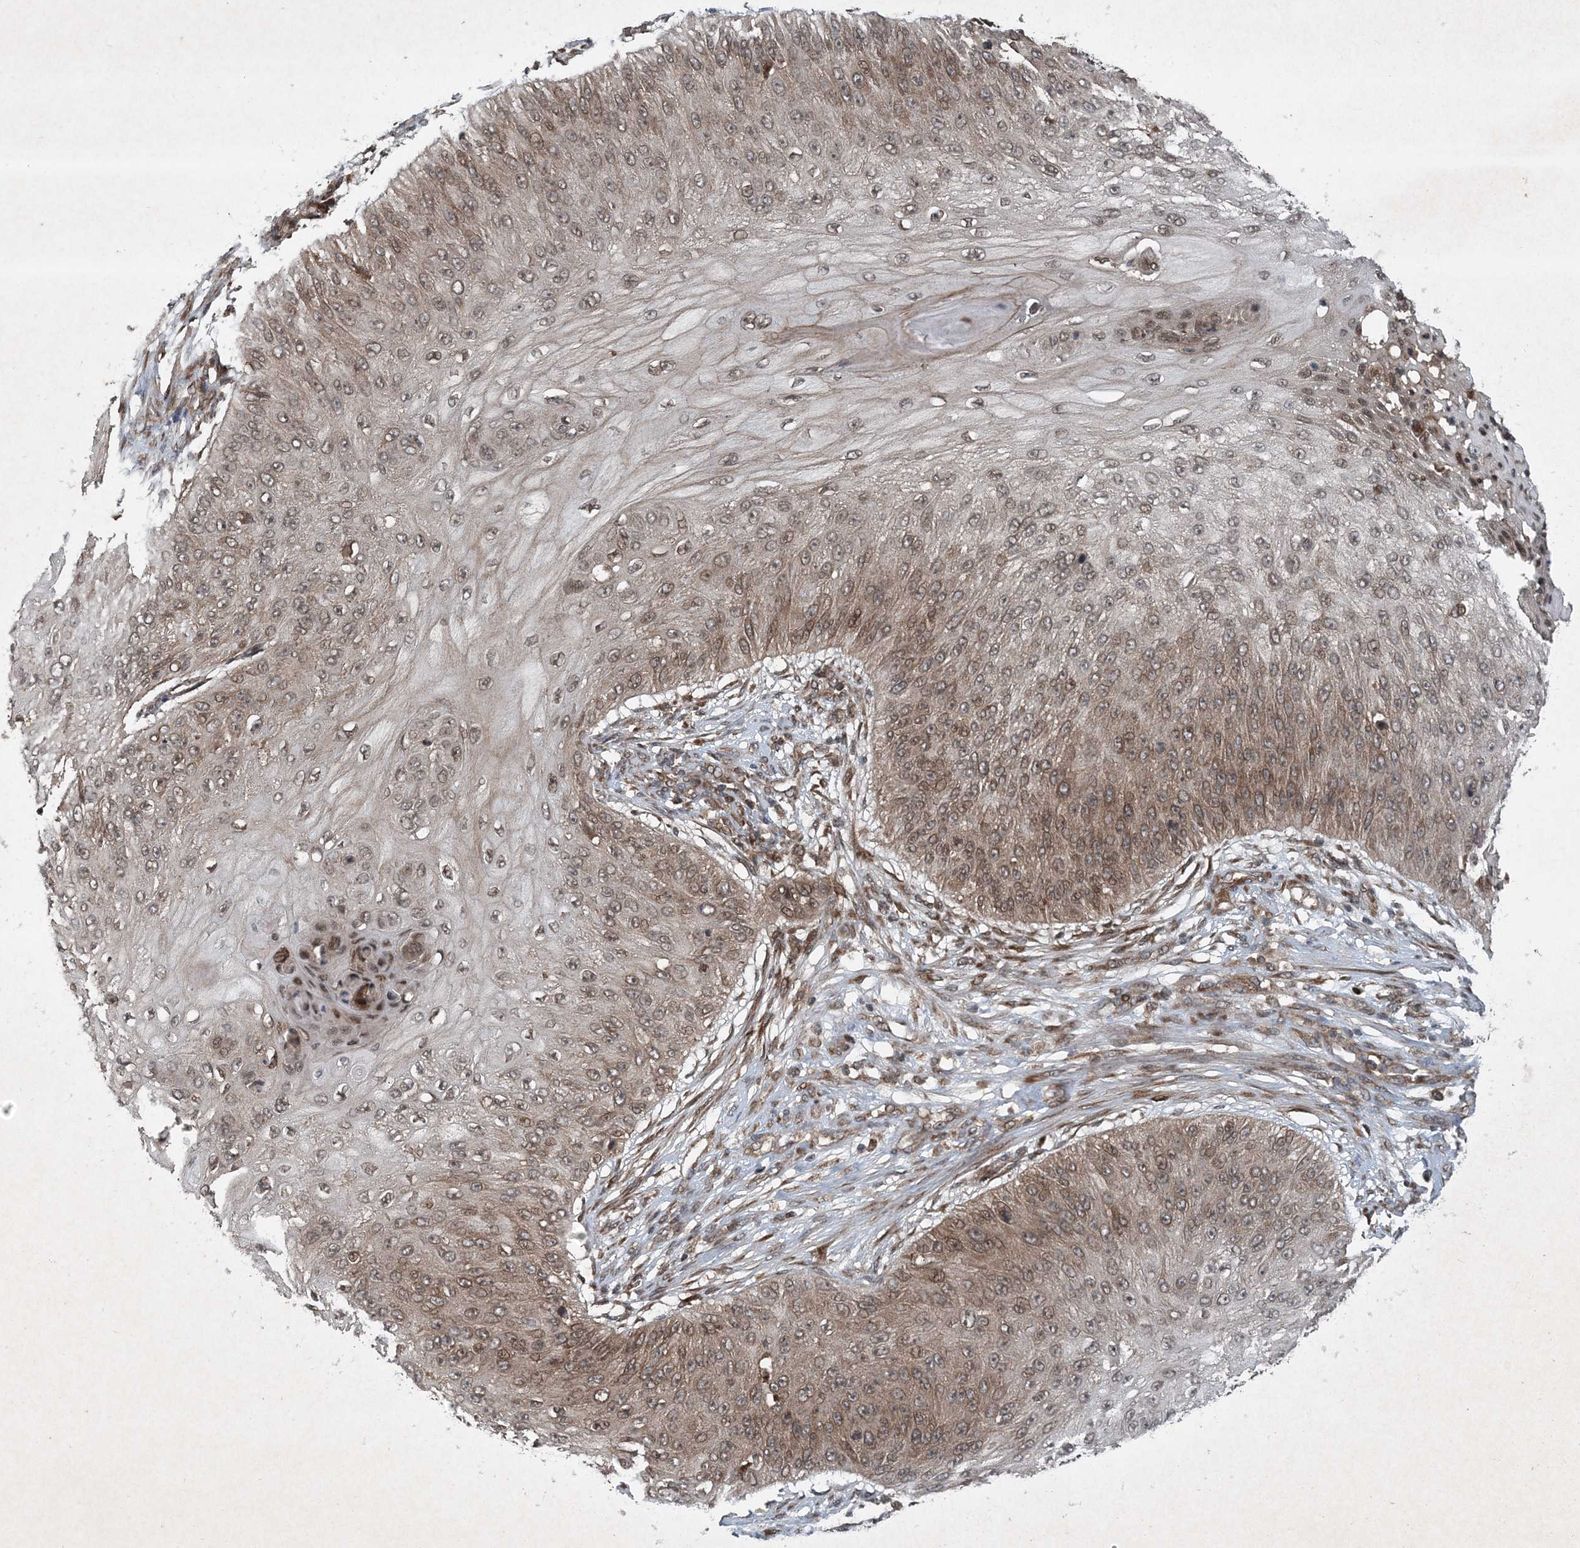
{"staining": {"intensity": "moderate", "quantity": ">75%", "location": "cytoplasmic/membranous,nuclear"}, "tissue": "skin cancer", "cell_type": "Tumor cells", "image_type": "cancer", "snomed": [{"axis": "morphology", "description": "Squamous cell carcinoma, NOS"}, {"axis": "topography", "description": "Skin"}], "caption": "Immunohistochemical staining of human skin cancer shows medium levels of moderate cytoplasmic/membranous and nuclear staining in about >75% of tumor cells.", "gene": "GNG5", "patient": {"sex": "female", "age": 80}}